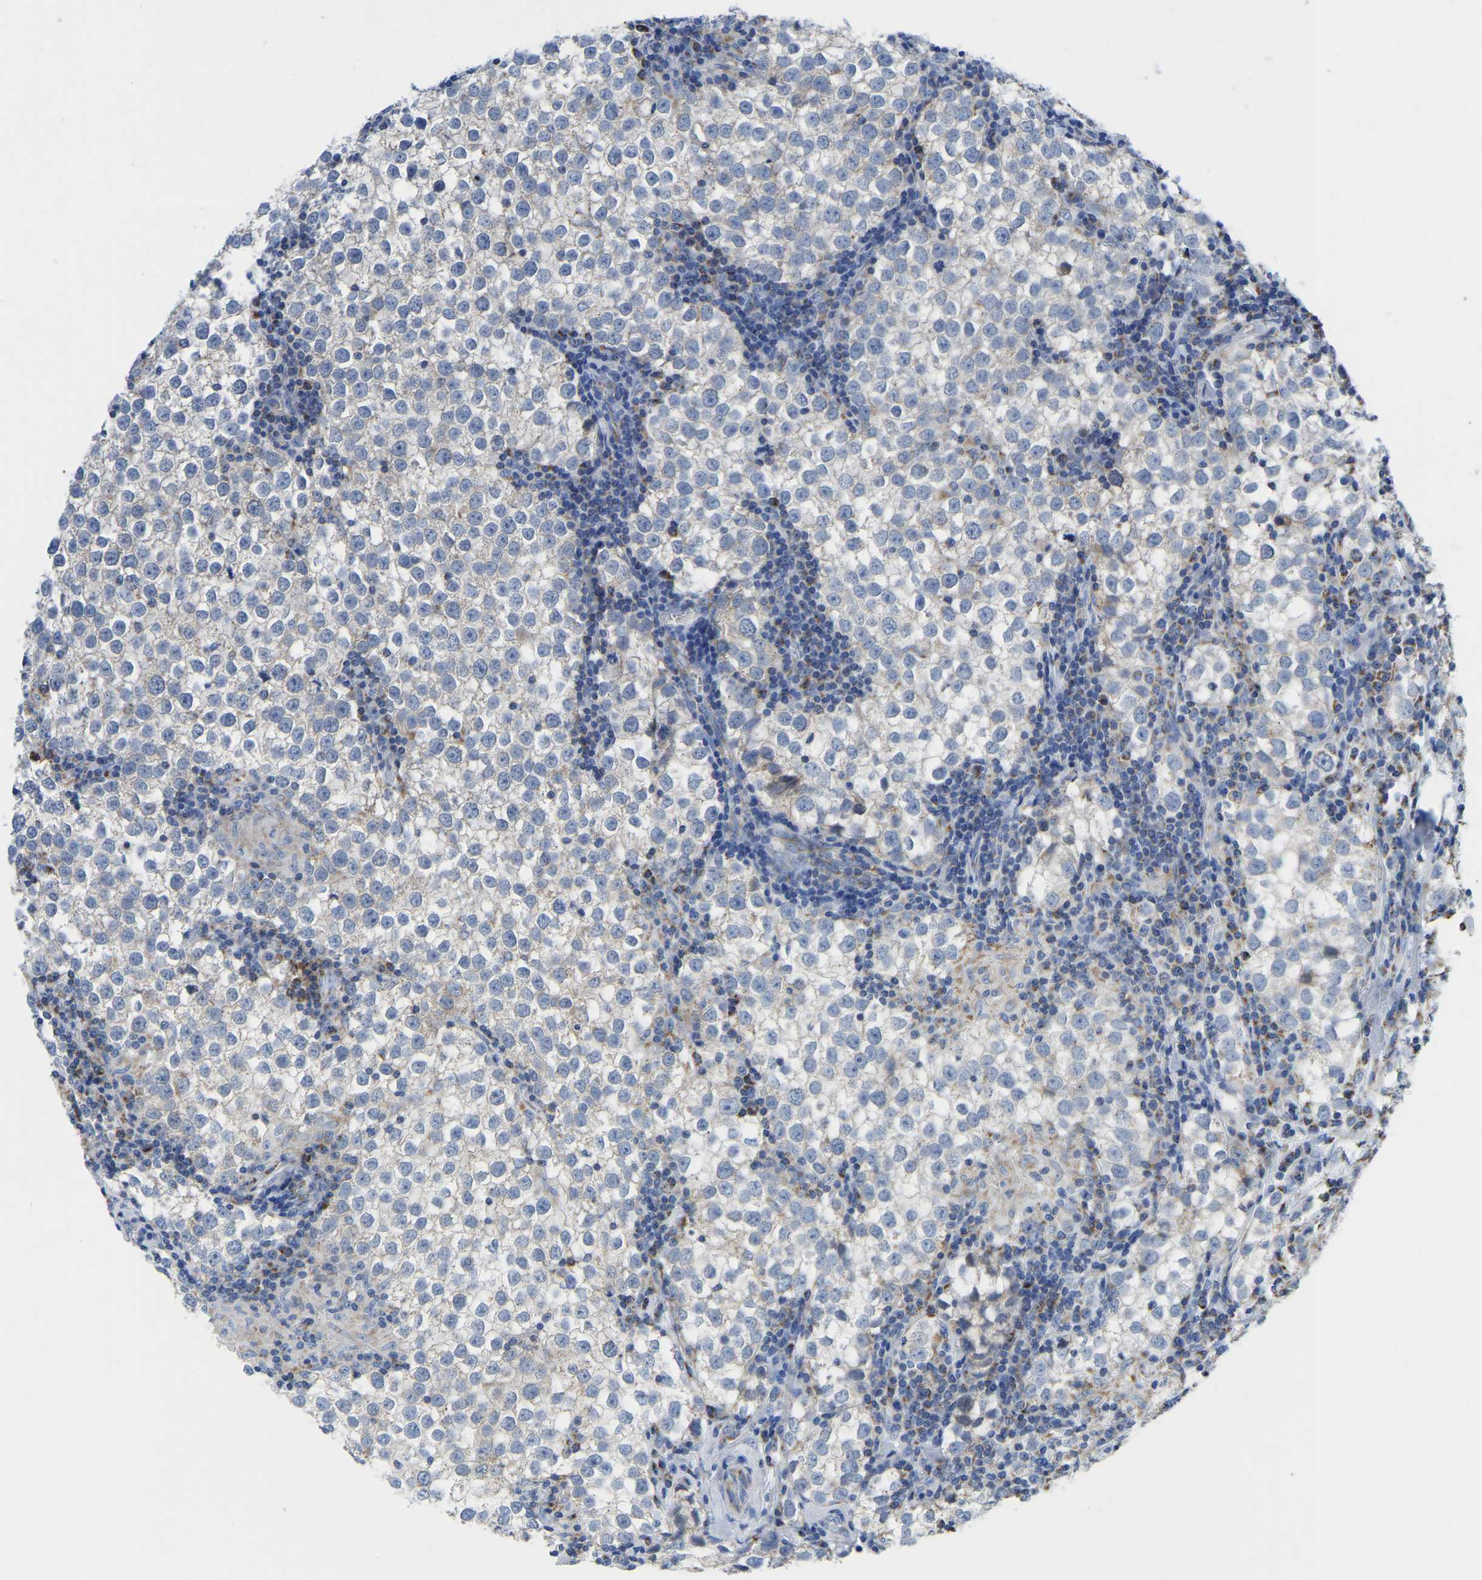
{"staining": {"intensity": "negative", "quantity": "none", "location": "none"}, "tissue": "testis cancer", "cell_type": "Tumor cells", "image_type": "cancer", "snomed": [{"axis": "morphology", "description": "Seminoma, NOS"}, {"axis": "morphology", "description": "Carcinoma, Embryonal, NOS"}, {"axis": "topography", "description": "Testis"}], "caption": "Tumor cells are negative for brown protein staining in testis cancer (embryonal carcinoma).", "gene": "ETFA", "patient": {"sex": "male", "age": 36}}